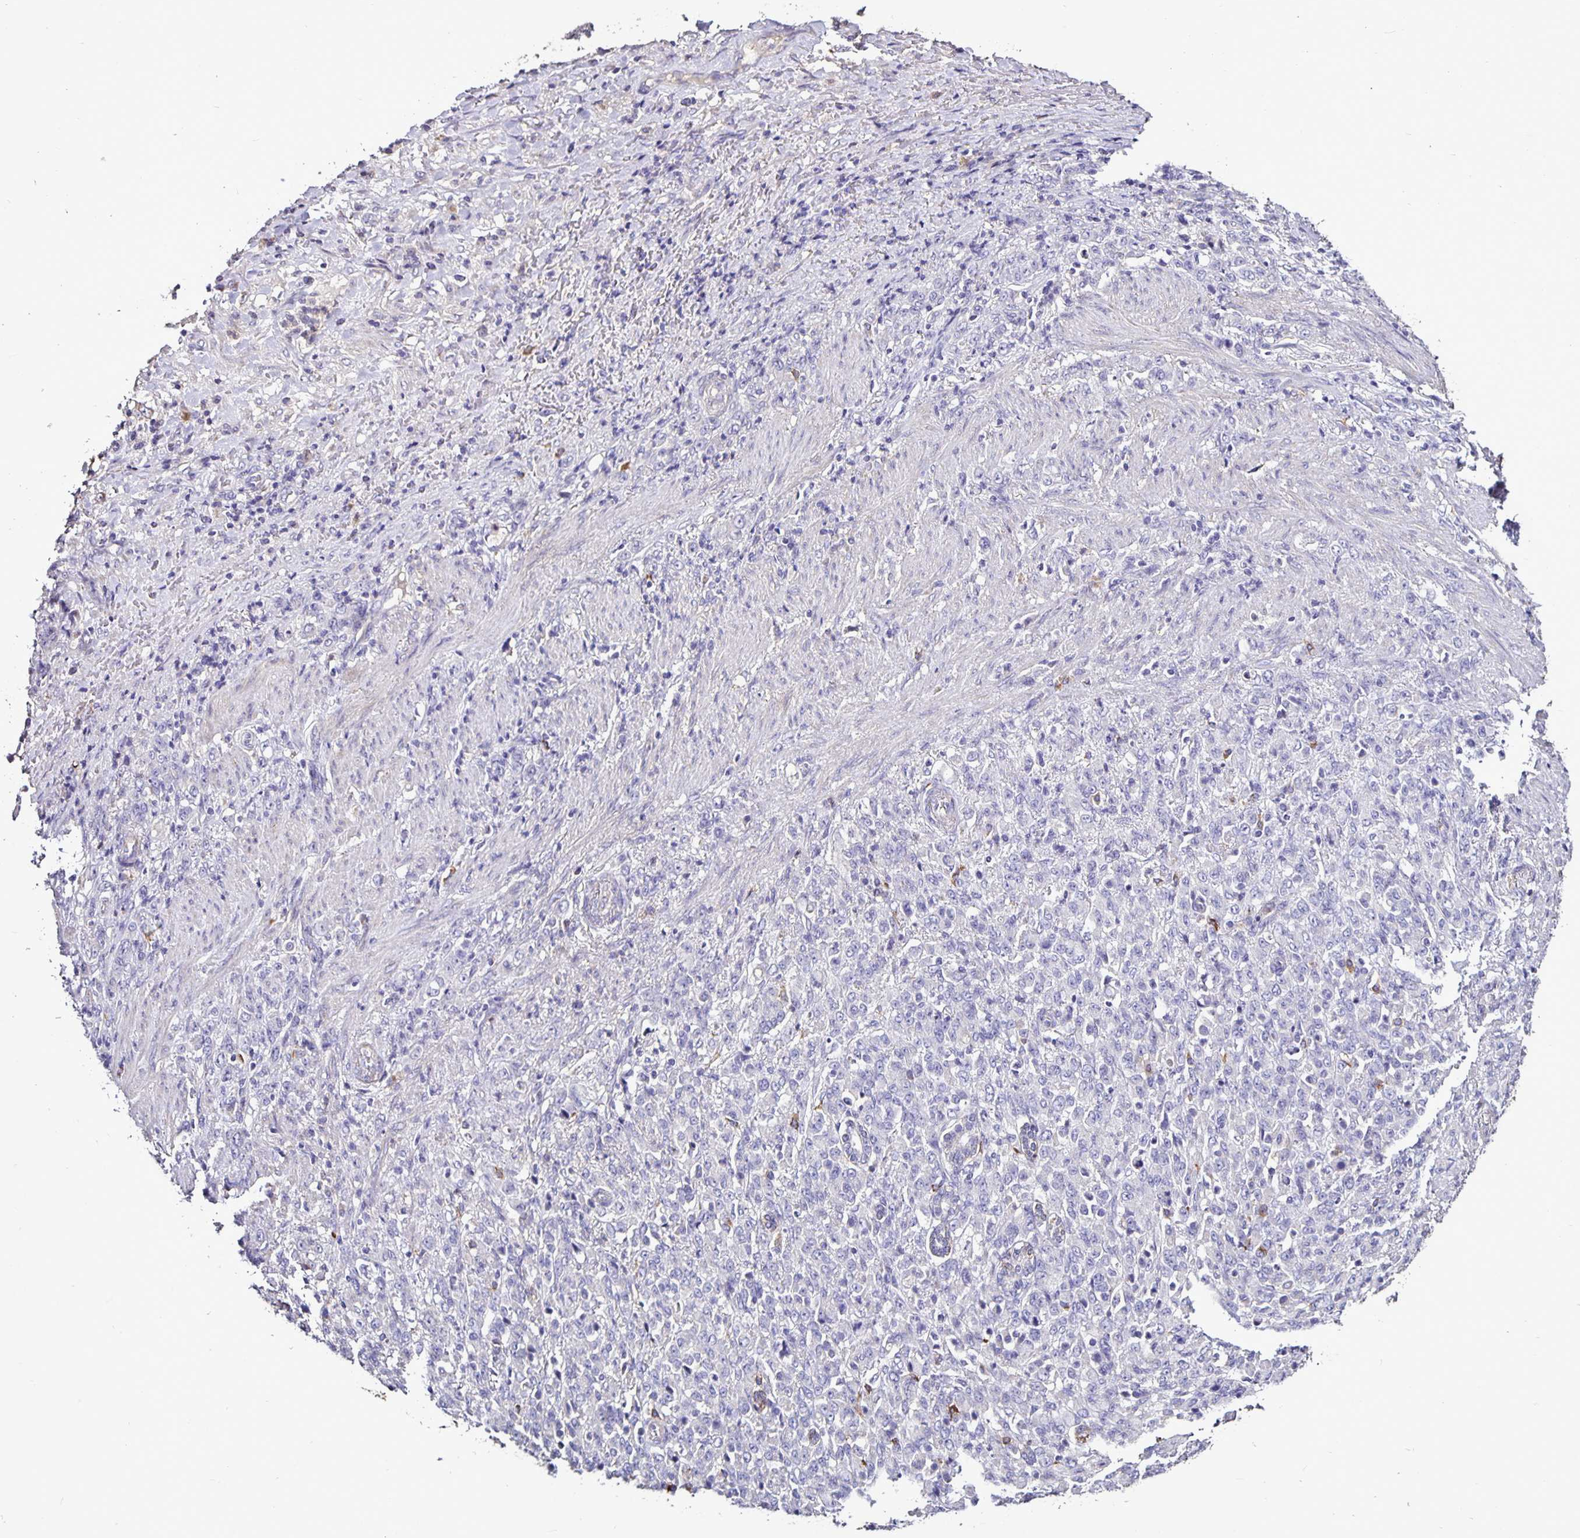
{"staining": {"intensity": "negative", "quantity": "none", "location": "none"}, "tissue": "stomach cancer", "cell_type": "Tumor cells", "image_type": "cancer", "snomed": [{"axis": "morphology", "description": "Adenocarcinoma, NOS"}, {"axis": "topography", "description": "Stomach"}], "caption": "Immunohistochemical staining of human stomach cancer reveals no significant expression in tumor cells.", "gene": "FCER1A", "patient": {"sex": "female", "age": 79}}